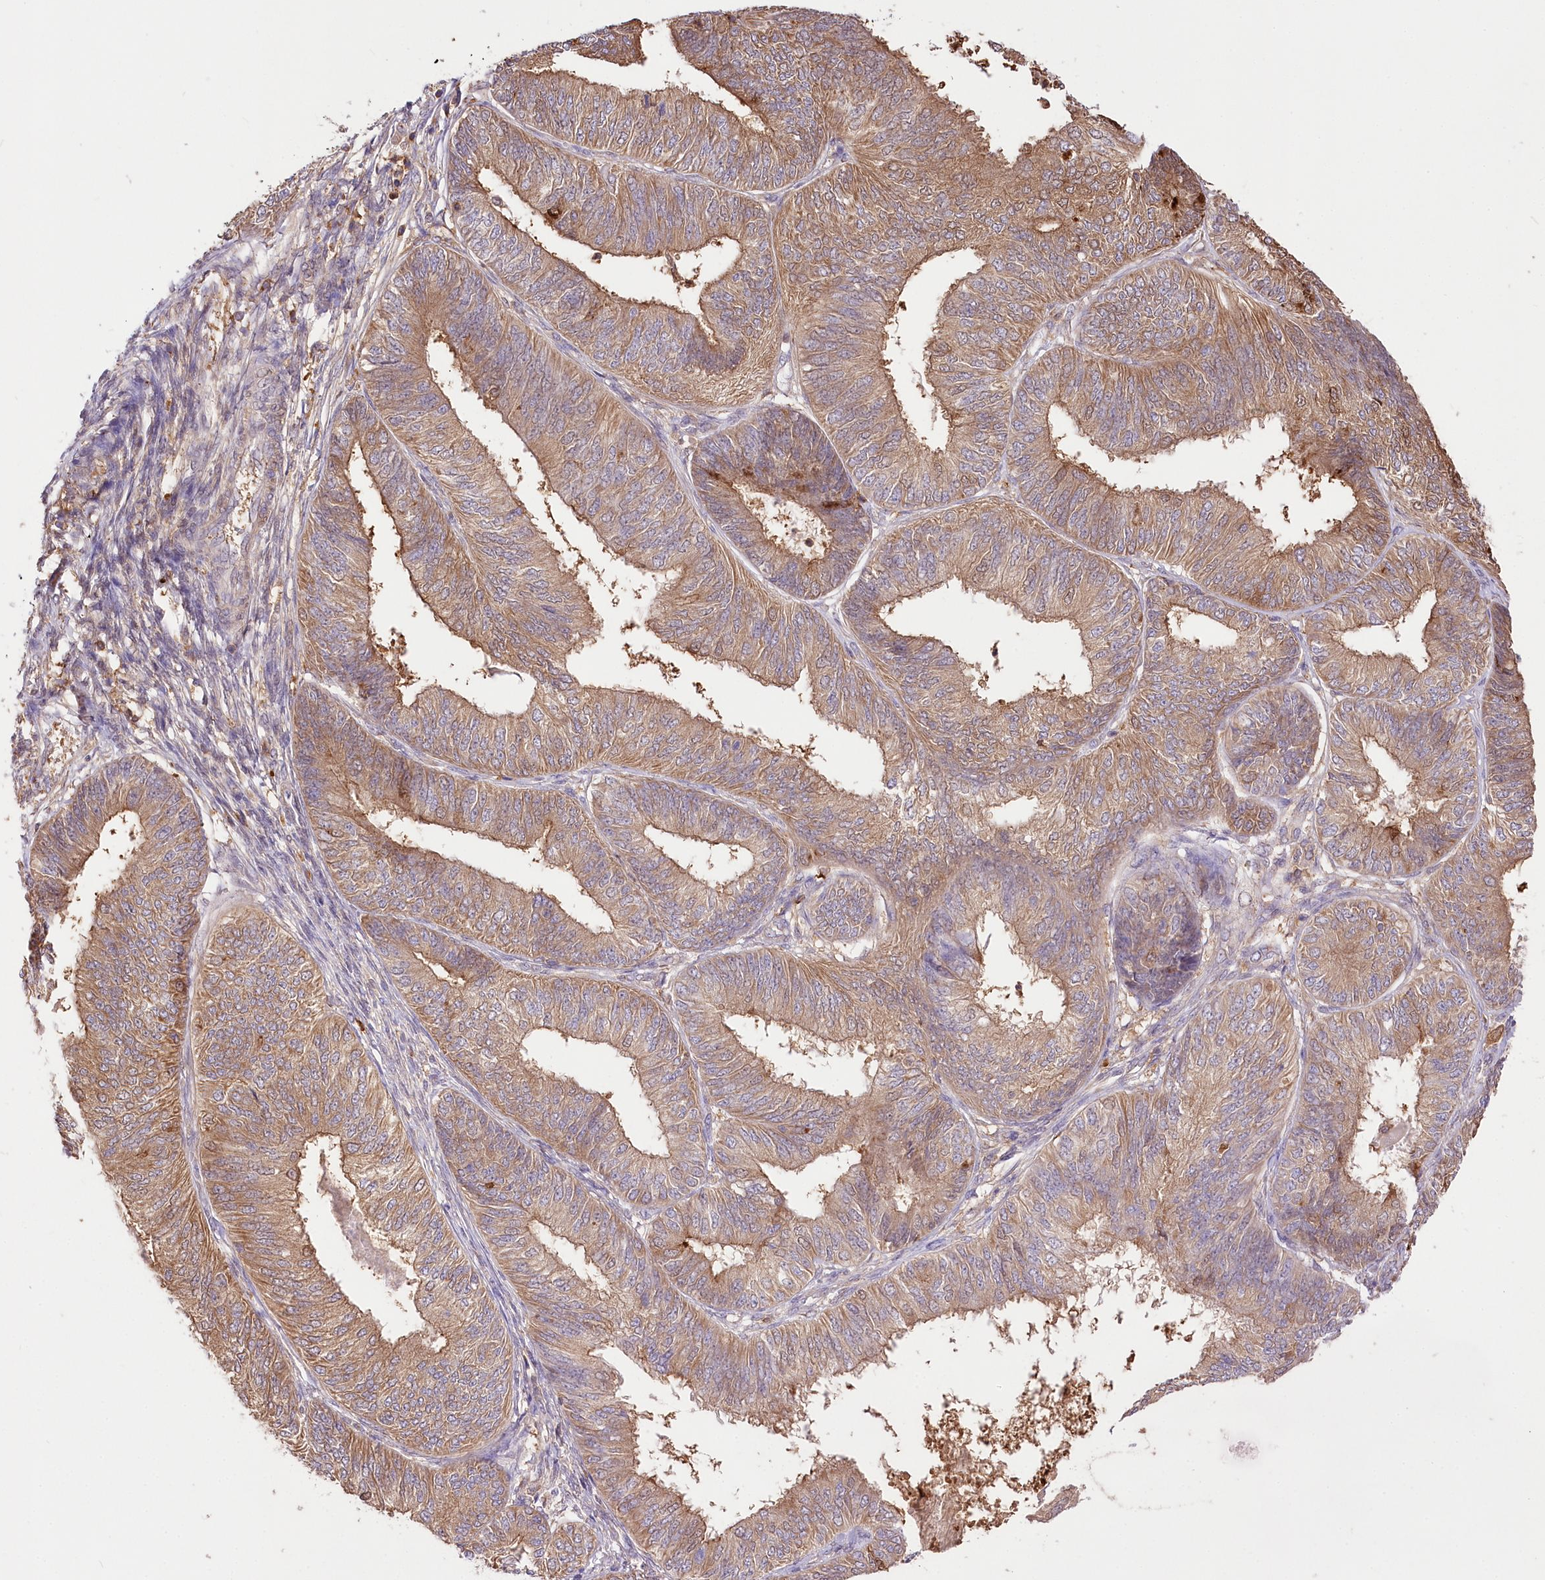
{"staining": {"intensity": "moderate", "quantity": ">75%", "location": "cytoplasmic/membranous"}, "tissue": "endometrial cancer", "cell_type": "Tumor cells", "image_type": "cancer", "snomed": [{"axis": "morphology", "description": "Adenocarcinoma, NOS"}, {"axis": "topography", "description": "Endometrium"}], "caption": "This photomicrograph demonstrates immunohistochemistry (IHC) staining of human endometrial adenocarcinoma, with medium moderate cytoplasmic/membranous staining in about >75% of tumor cells.", "gene": "UGP2", "patient": {"sex": "female", "age": 58}}